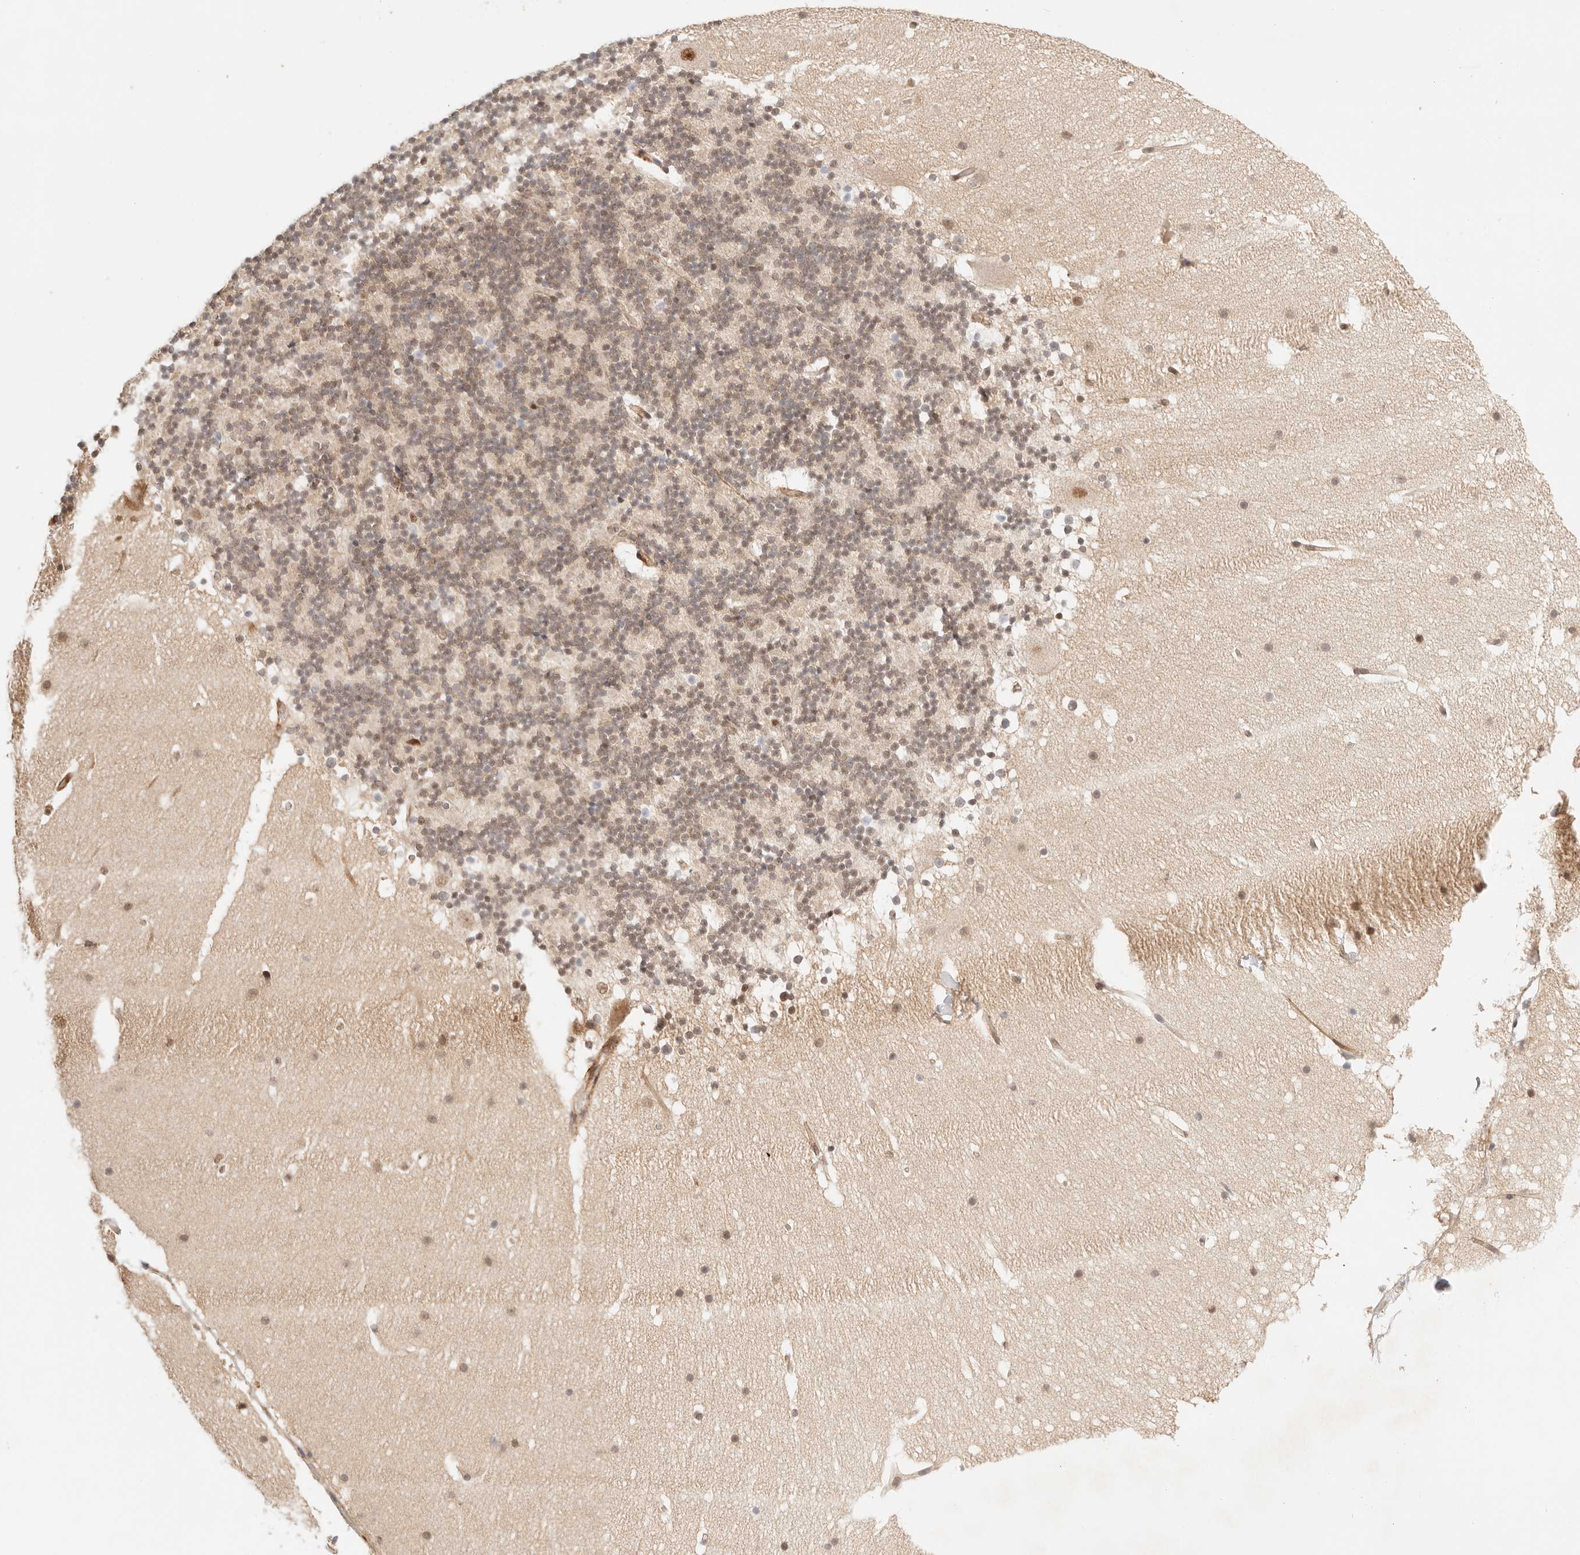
{"staining": {"intensity": "moderate", "quantity": "25%-75%", "location": "nuclear"}, "tissue": "cerebellum", "cell_type": "Cells in granular layer", "image_type": "normal", "snomed": [{"axis": "morphology", "description": "Normal tissue, NOS"}, {"axis": "topography", "description": "Cerebellum"}], "caption": "Immunohistochemistry of unremarkable cerebellum reveals medium levels of moderate nuclear expression in approximately 25%-75% of cells in granular layer. (Brightfield microscopy of DAB IHC at high magnification).", "gene": "GTF2E2", "patient": {"sex": "male", "age": 57}}